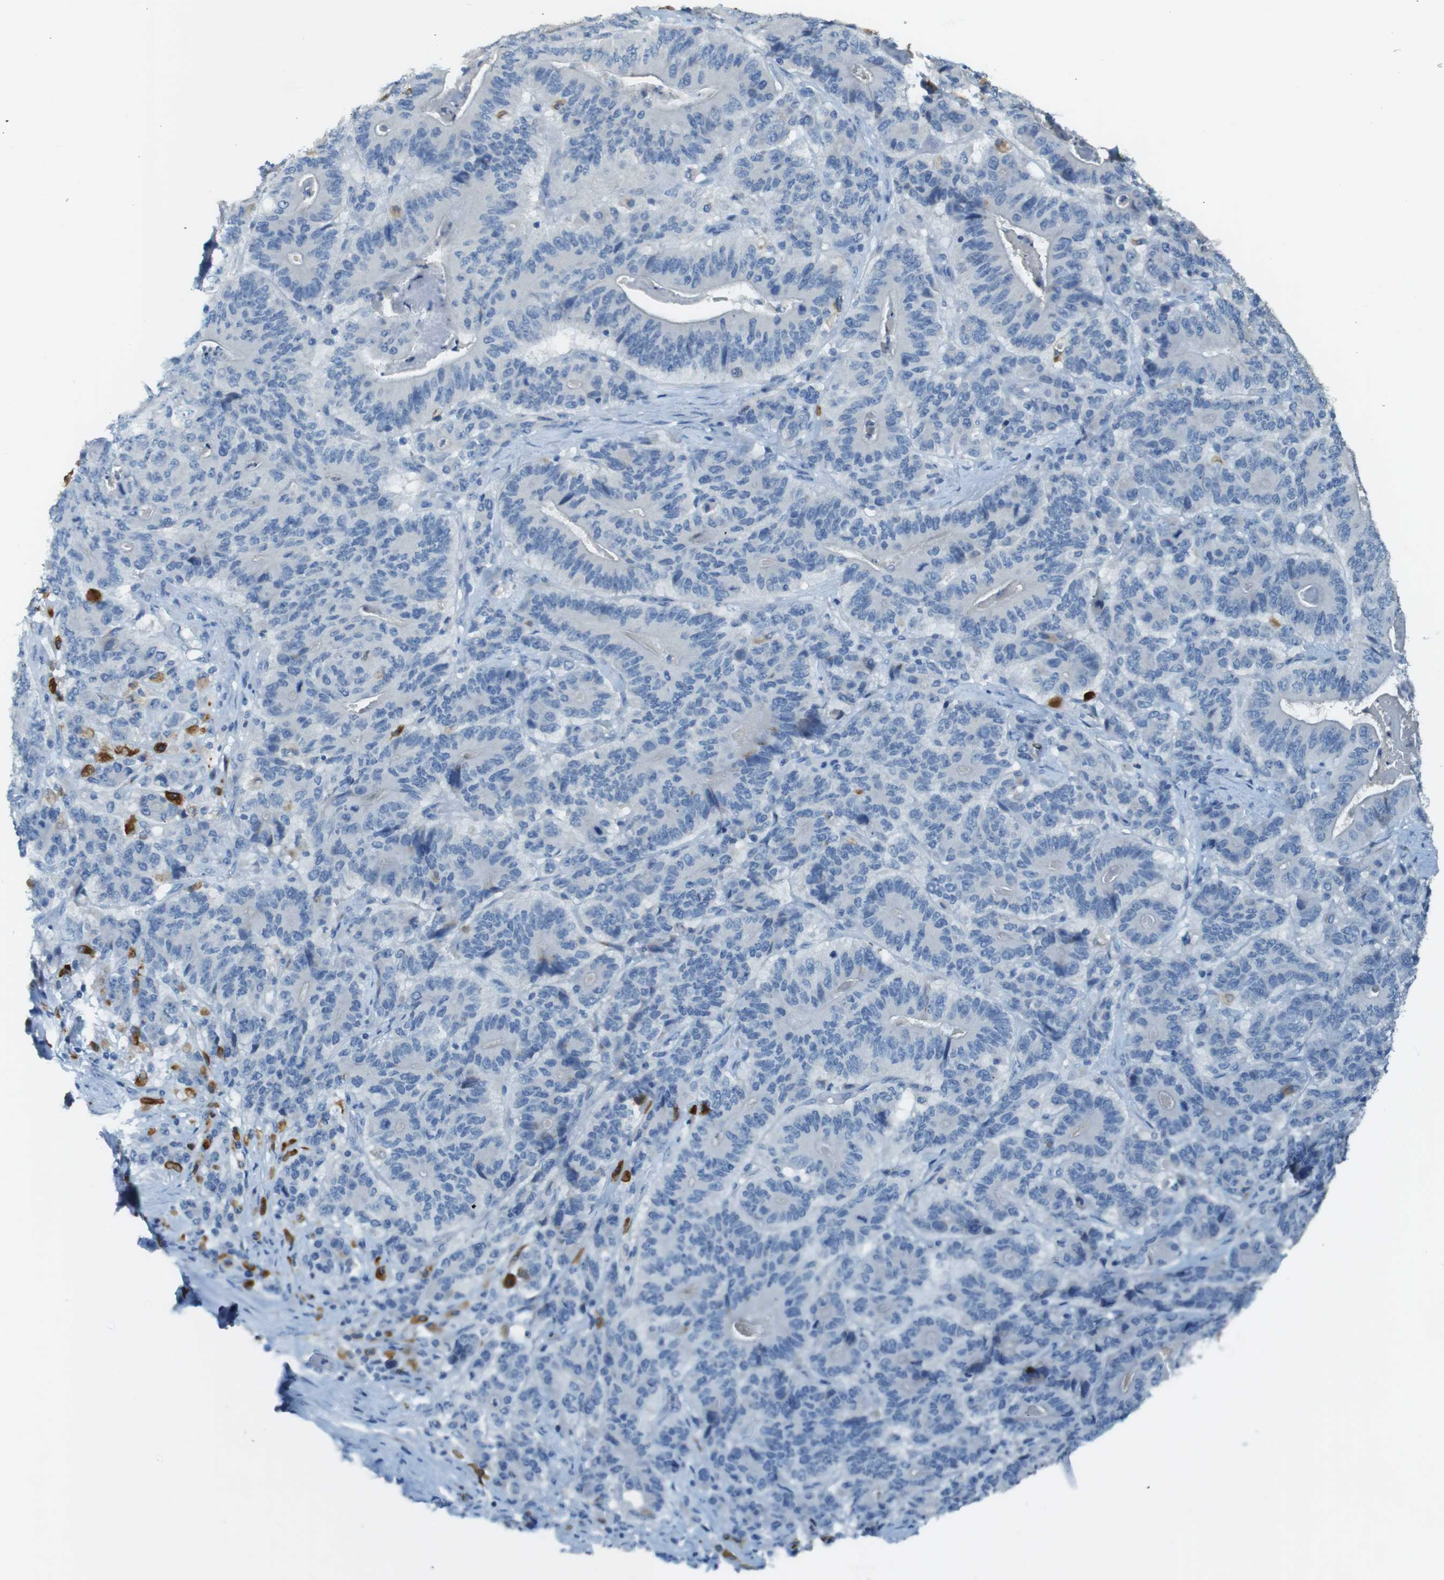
{"staining": {"intensity": "negative", "quantity": "none", "location": "none"}, "tissue": "stomach cancer", "cell_type": "Tumor cells", "image_type": "cancer", "snomed": [{"axis": "morphology", "description": "Adenocarcinoma, NOS"}, {"axis": "topography", "description": "Stomach"}], "caption": "Stomach cancer (adenocarcinoma) was stained to show a protein in brown. There is no significant expression in tumor cells.", "gene": "CD320", "patient": {"sex": "female", "age": 73}}